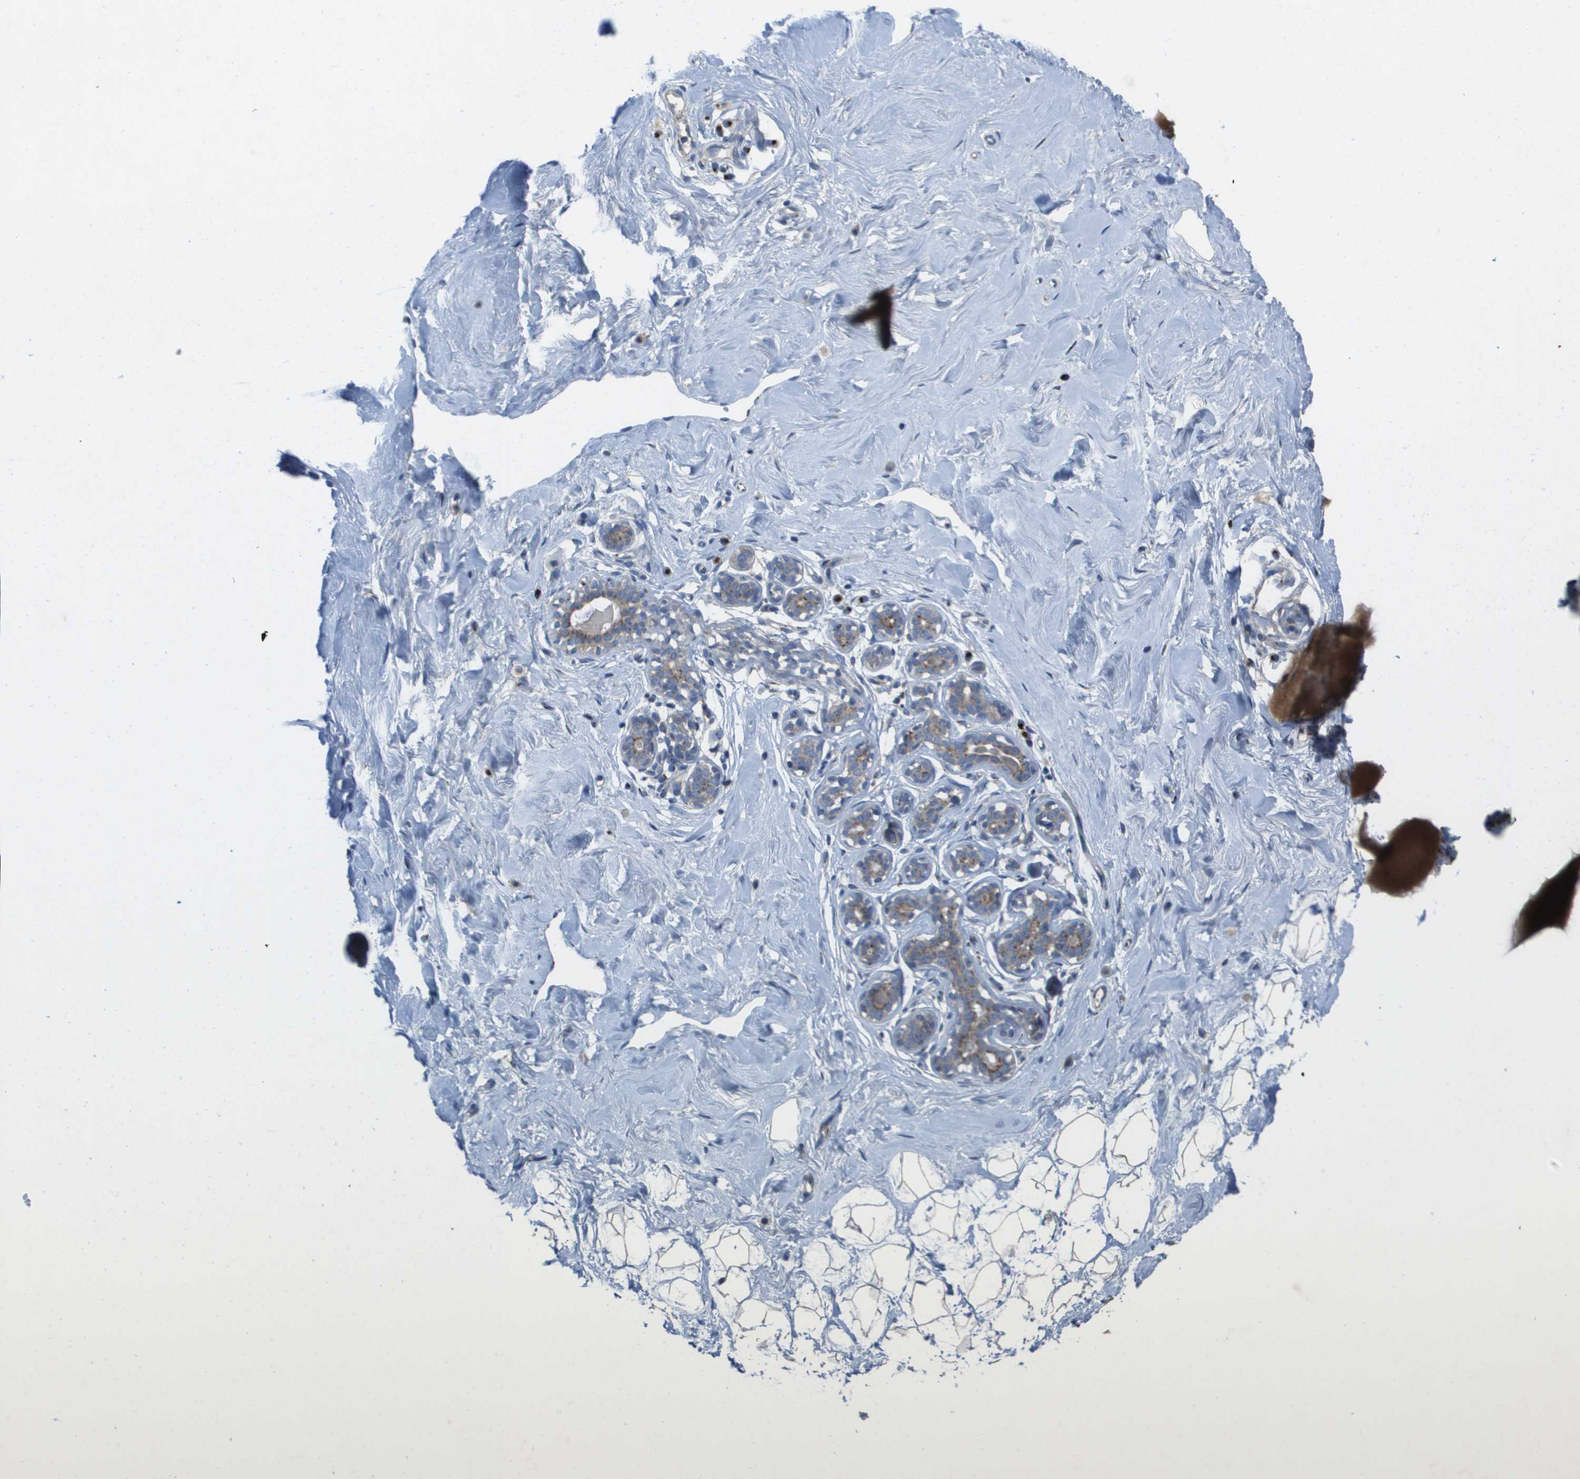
{"staining": {"intensity": "negative", "quantity": "none", "location": "none"}, "tissue": "breast", "cell_type": "Adipocytes", "image_type": "normal", "snomed": [{"axis": "morphology", "description": "Normal tissue, NOS"}, {"axis": "topography", "description": "Breast"}], "caption": "The image demonstrates no staining of adipocytes in normal breast. (DAB (3,3'-diaminobenzidine) IHC with hematoxylin counter stain).", "gene": "QSOX2", "patient": {"sex": "female", "age": 23}}